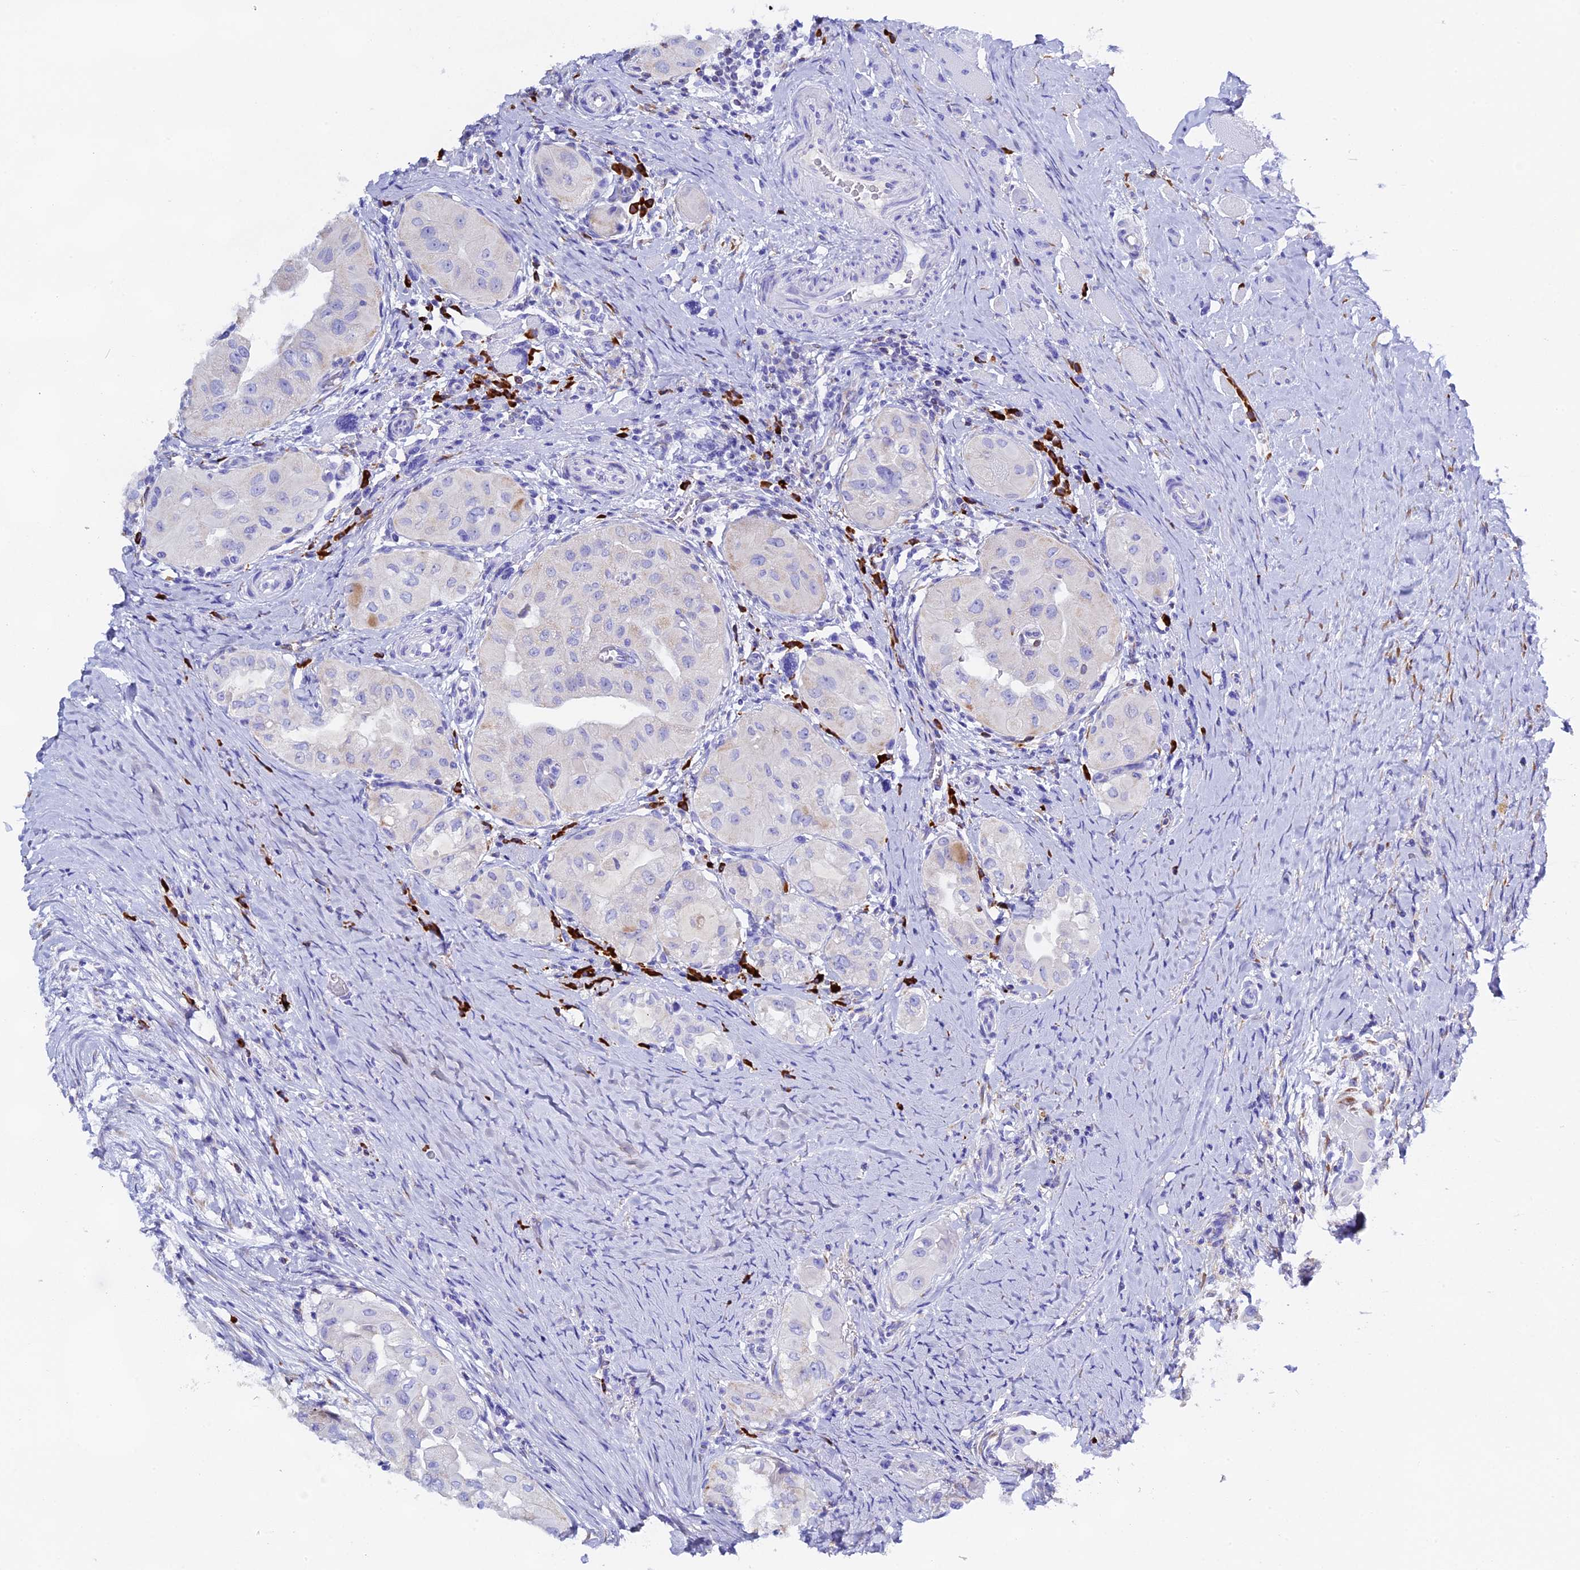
{"staining": {"intensity": "negative", "quantity": "none", "location": "none"}, "tissue": "thyroid cancer", "cell_type": "Tumor cells", "image_type": "cancer", "snomed": [{"axis": "morphology", "description": "Papillary adenocarcinoma, NOS"}, {"axis": "topography", "description": "Thyroid gland"}], "caption": "The image displays no staining of tumor cells in papillary adenocarcinoma (thyroid).", "gene": "FKBP11", "patient": {"sex": "female", "age": 59}}